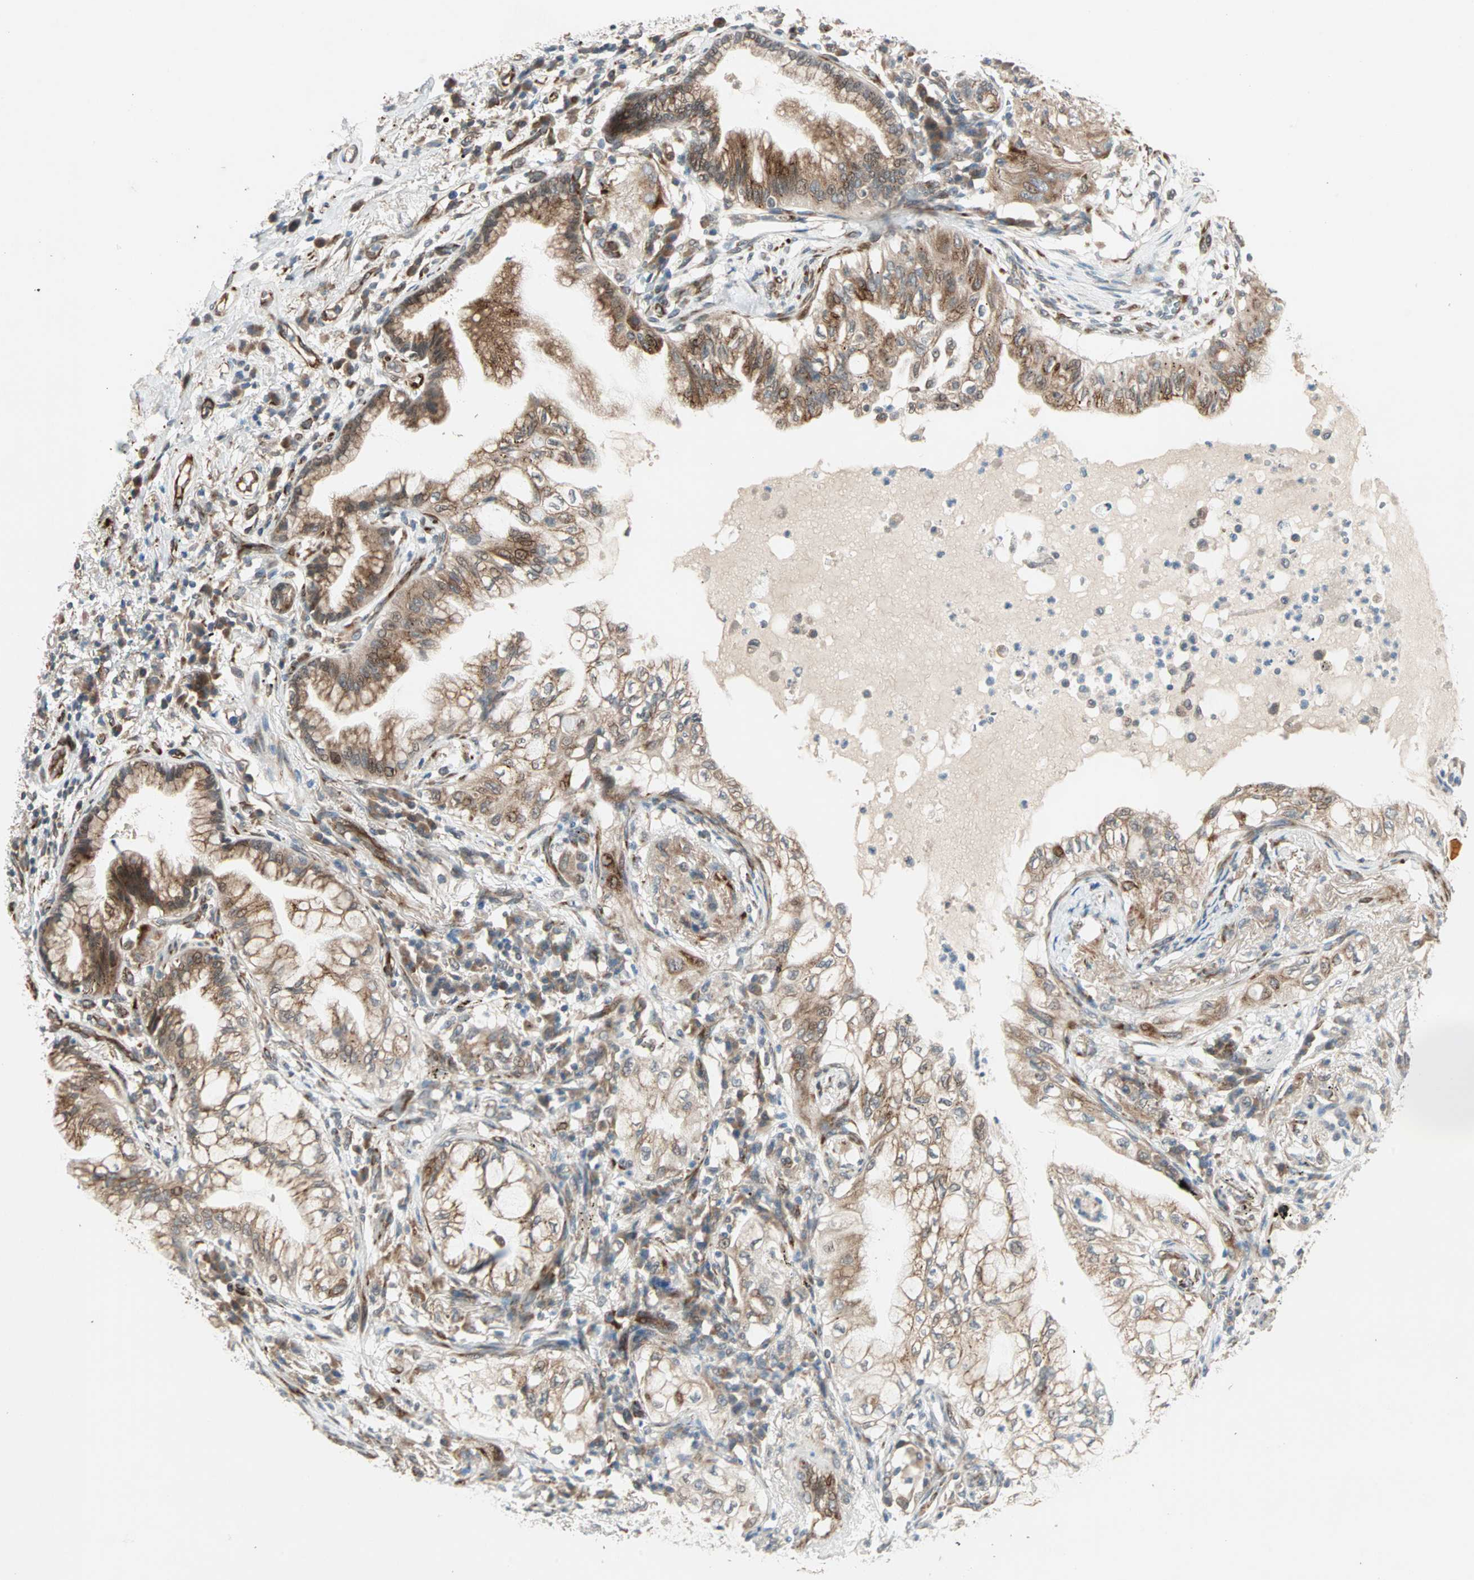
{"staining": {"intensity": "strong", "quantity": ">75%", "location": "cytoplasmic/membranous,nuclear"}, "tissue": "lung cancer", "cell_type": "Tumor cells", "image_type": "cancer", "snomed": [{"axis": "morphology", "description": "Adenocarcinoma, NOS"}, {"axis": "topography", "description": "Lung"}], "caption": "Immunohistochemical staining of human lung adenocarcinoma shows strong cytoplasmic/membranous and nuclear protein staining in approximately >75% of tumor cells. The staining is performed using DAB brown chromogen to label protein expression. The nuclei are counter-stained blue using hematoxylin.", "gene": "ZNF37A", "patient": {"sex": "female", "age": 70}}